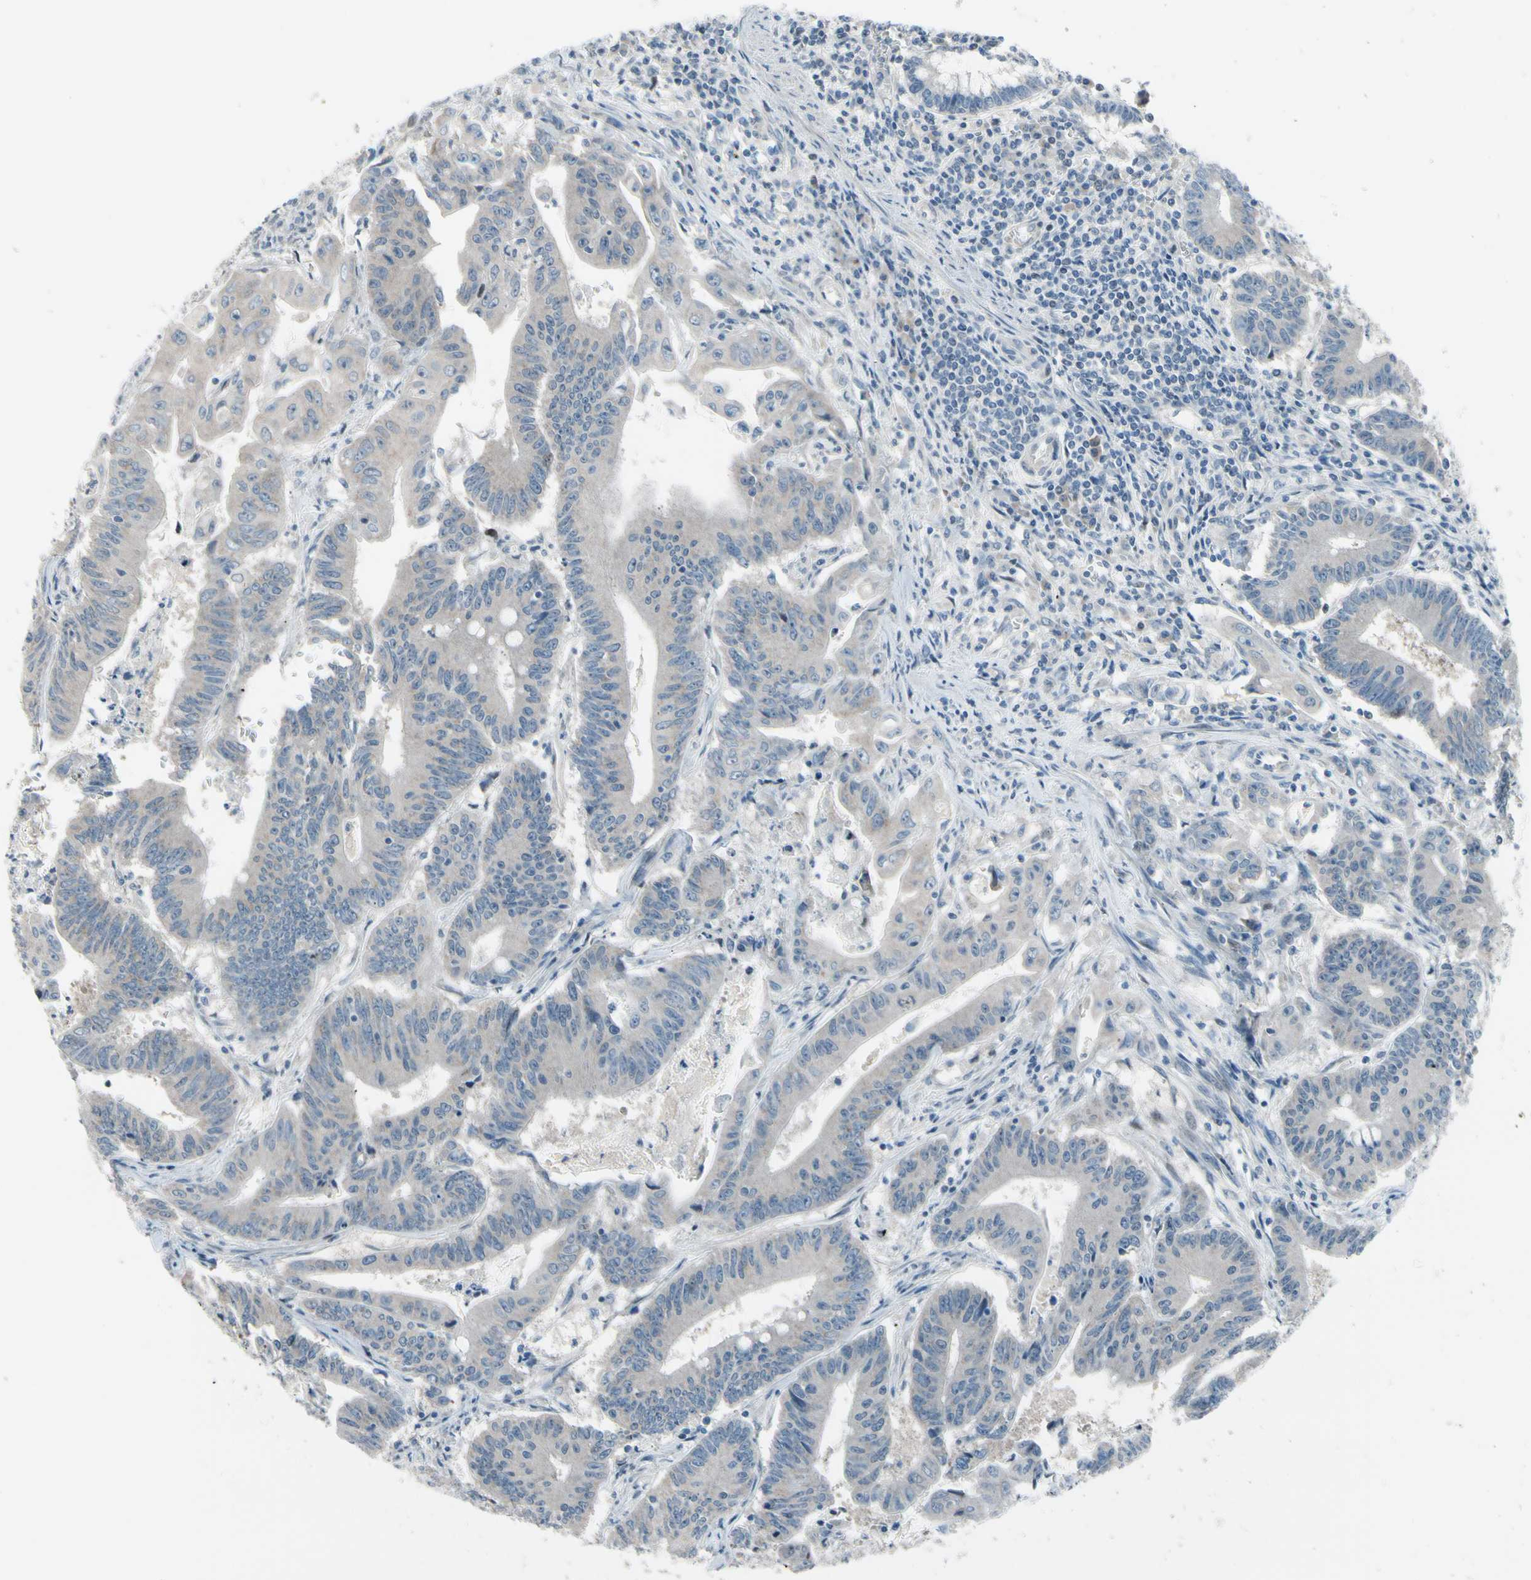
{"staining": {"intensity": "negative", "quantity": "none", "location": "none"}, "tissue": "colorectal cancer", "cell_type": "Tumor cells", "image_type": "cancer", "snomed": [{"axis": "morphology", "description": "Adenocarcinoma, NOS"}, {"axis": "topography", "description": "Colon"}], "caption": "Adenocarcinoma (colorectal) was stained to show a protein in brown. There is no significant expression in tumor cells.", "gene": "CFAP36", "patient": {"sex": "male", "age": 45}}